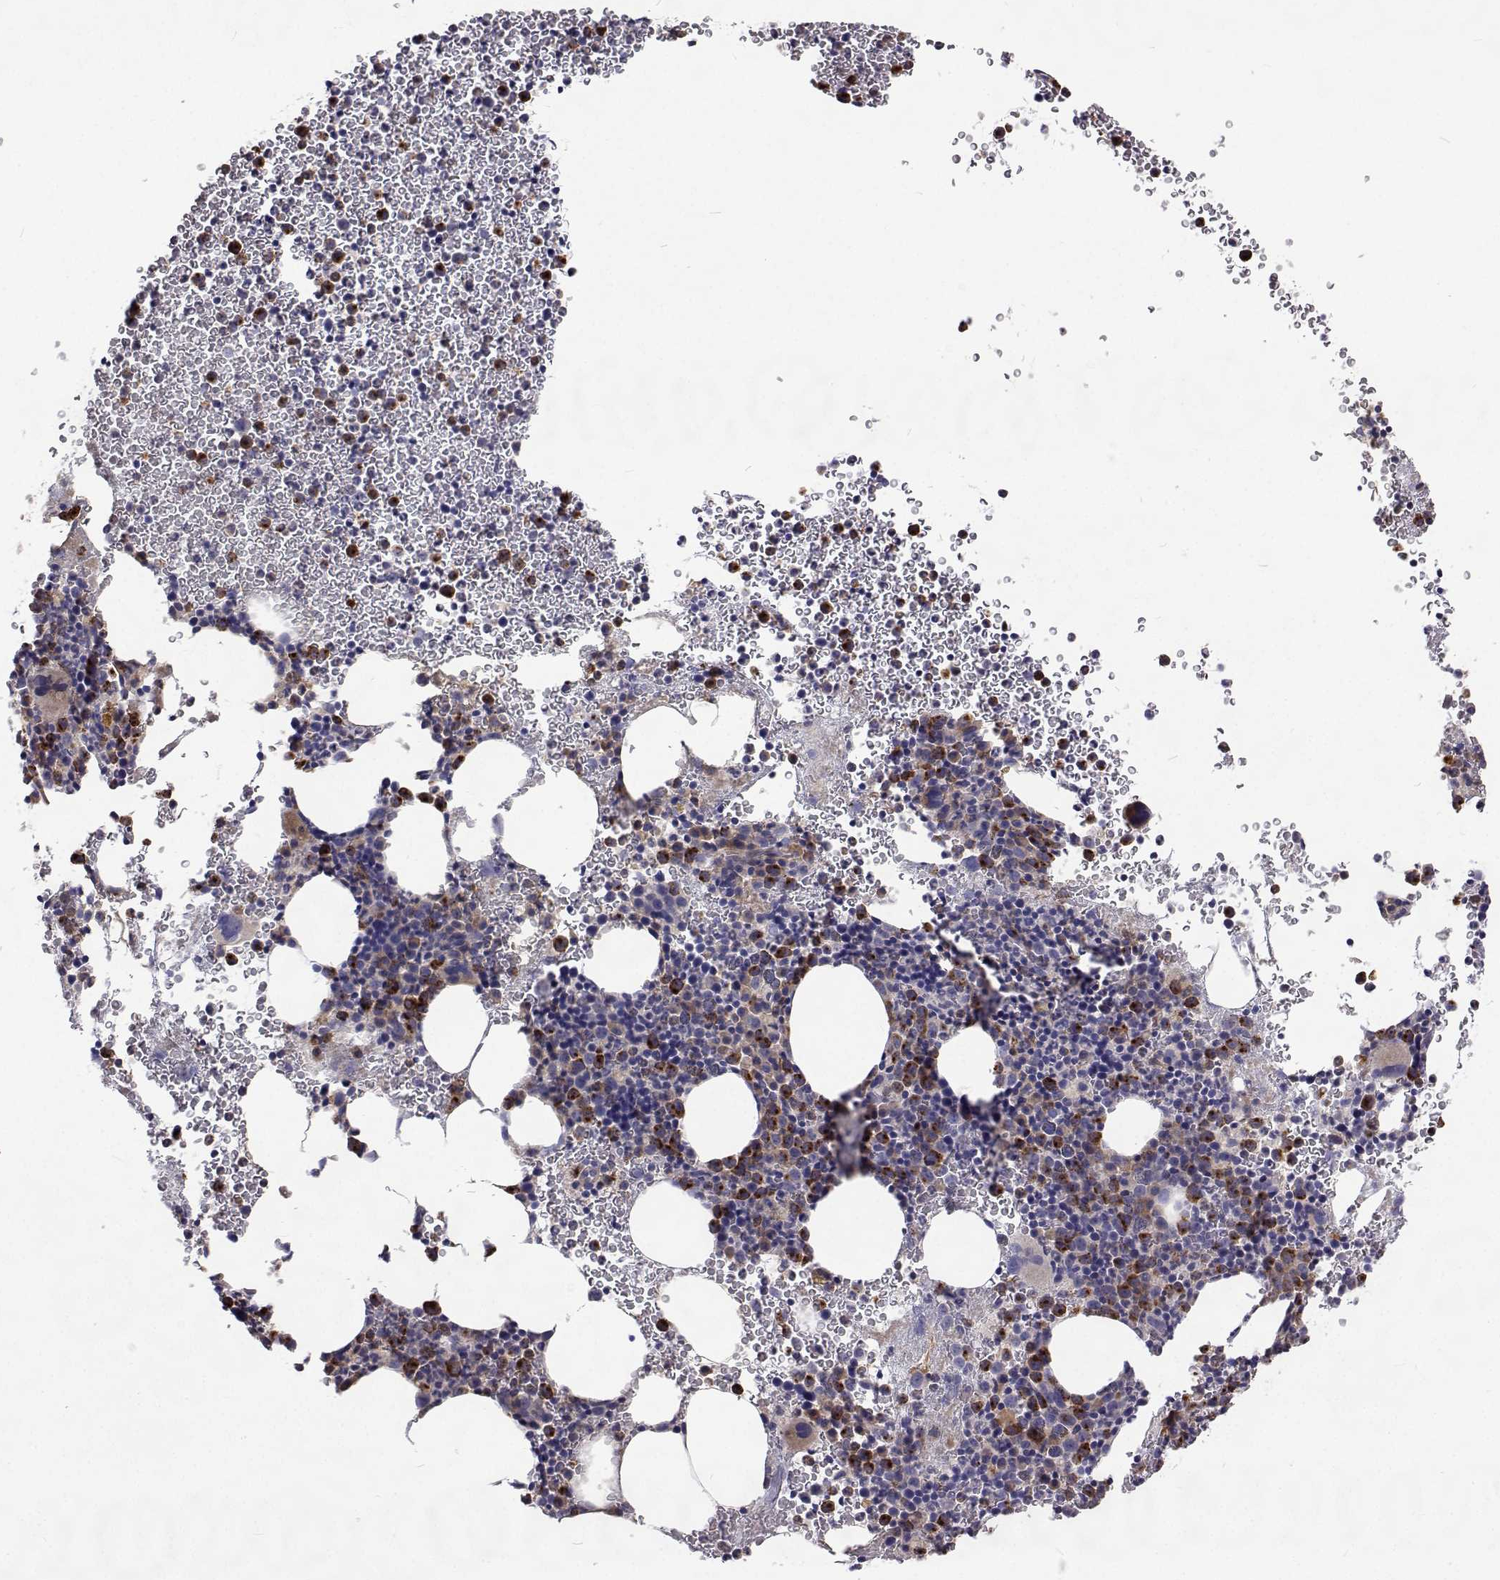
{"staining": {"intensity": "moderate", "quantity": "<25%", "location": "cytoplasmic/membranous"}, "tissue": "bone marrow", "cell_type": "Hematopoietic cells", "image_type": "normal", "snomed": [{"axis": "morphology", "description": "Normal tissue, NOS"}, {"axis": "topography", "description": "Bone marrow"}], "caption": "This micrograph exhibits normal bone marrow stained with immunohistochemistry (IHC) to label a protein in brown. The cytoplasmic/membranous of hematopoietic cells show moderate positivity for the protein. Nuclei are counter-stained blue.", "gene": "NPR3", "patient": {"sex": "female", "age": 56}}